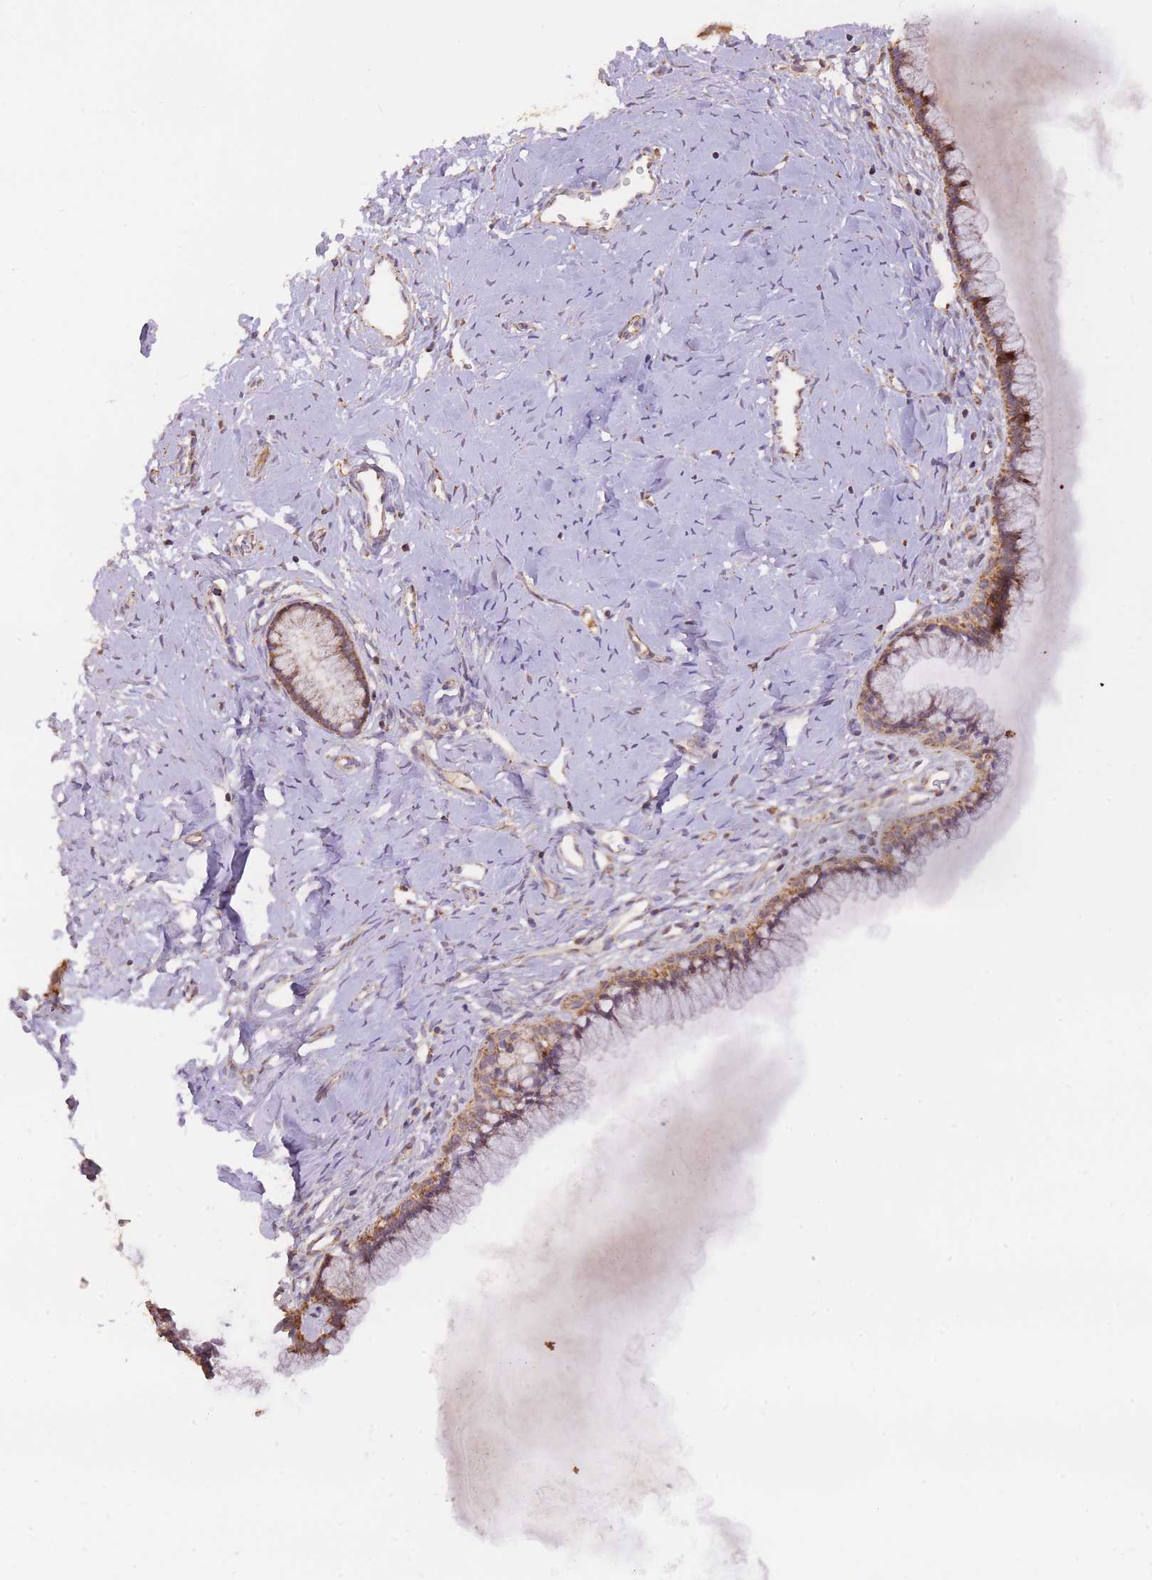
{"staining": {"intensity": "moderate", "quantity": ">75%", "location": "cytoplasmic/membranous"}, "tissue": "cervix", "cell_type": "Glandular cells", "image_type": "normal", "snomed": [{"axis": "morphology", "description": "Normal tissue, NOS"}, {"axis": "topography", "description": "Cervix"}], "caption": "Protein expression analysis of benign human cervix reveals moderate cytoplasmic/membranous staining in approximately >75% of glandular cells. Nuclei are stained in blue.", "gene": "PREP", "patient": {"sex": "female", "age": 40}}